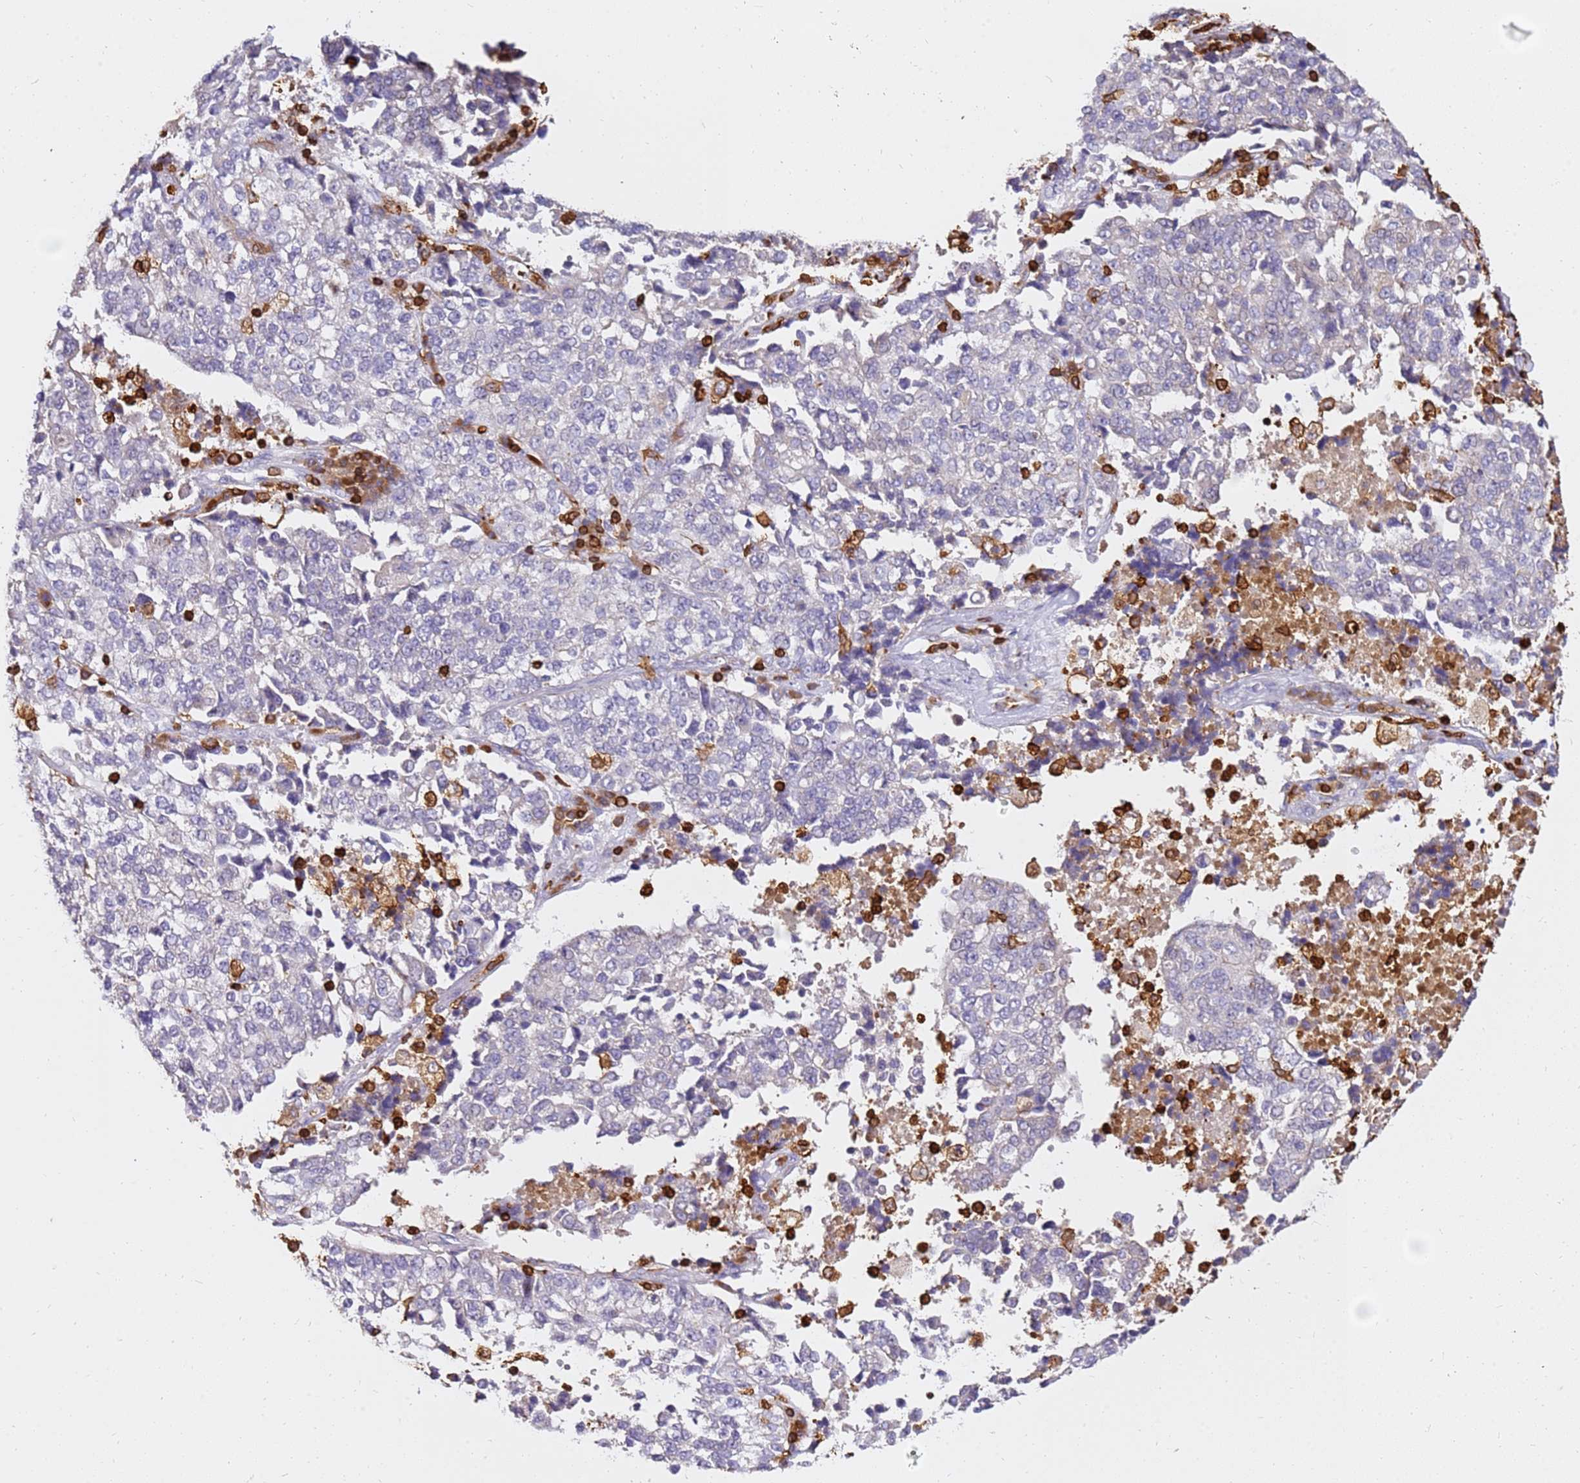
{"staining": {"intensity": "negative", "quantity": "none", "location": "none"}, "tissue": "lung cancer", "cell_type": "Tumor cells", "image_type": "cancer", "snomed": [{"axis": "morphology", "description": "Adenocarcinoma, NOS"}, {"axis": "topography", "description": "Lung"}], "caption": "An image of lung adenocarcinoma stained for a protein demonstrates no brown staining in tumor cells.", "gene": "CORO1A", "patient": {"sex": "male", "age": 49}}